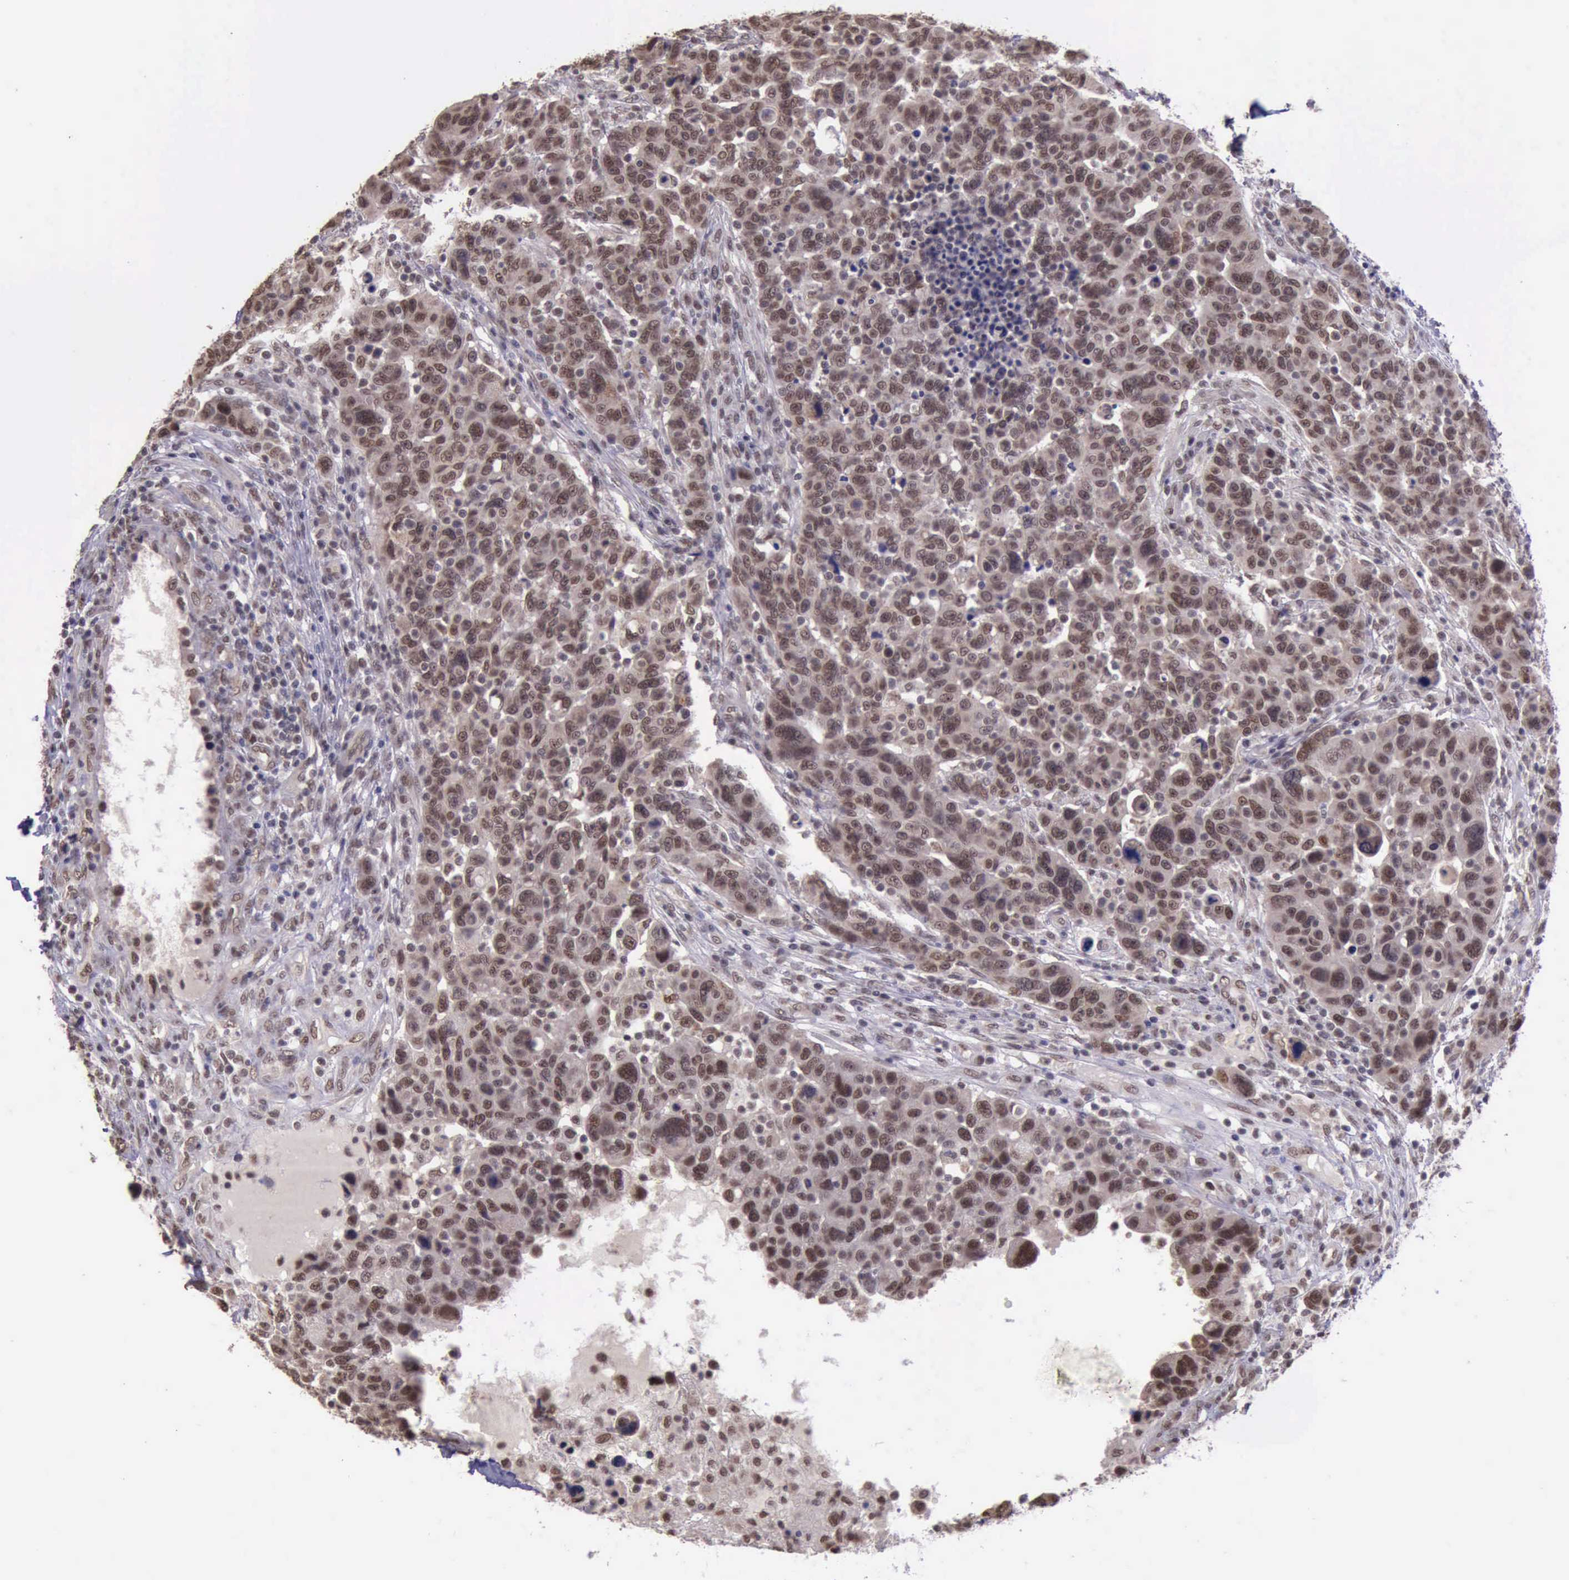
{"staining": {"intensity": "moderate", "quantity": ">75%", "location": "nuclear"}, "tissue": "breast cancer", "cell_type": "Tumor cells", "image_type": "cancer", "snomed": [{"axis": "morphology", "description": "Duct carcinoma"}, {"axis": "topography", "description": "Breast"}], "caption": "A brown stain highlights moderate nuclear staining of a protein in human breast cancer (intraductal carcinoma) tumor cells.", "gene": "PRPF39", "patient": {"sex": "female", "age": 37}}